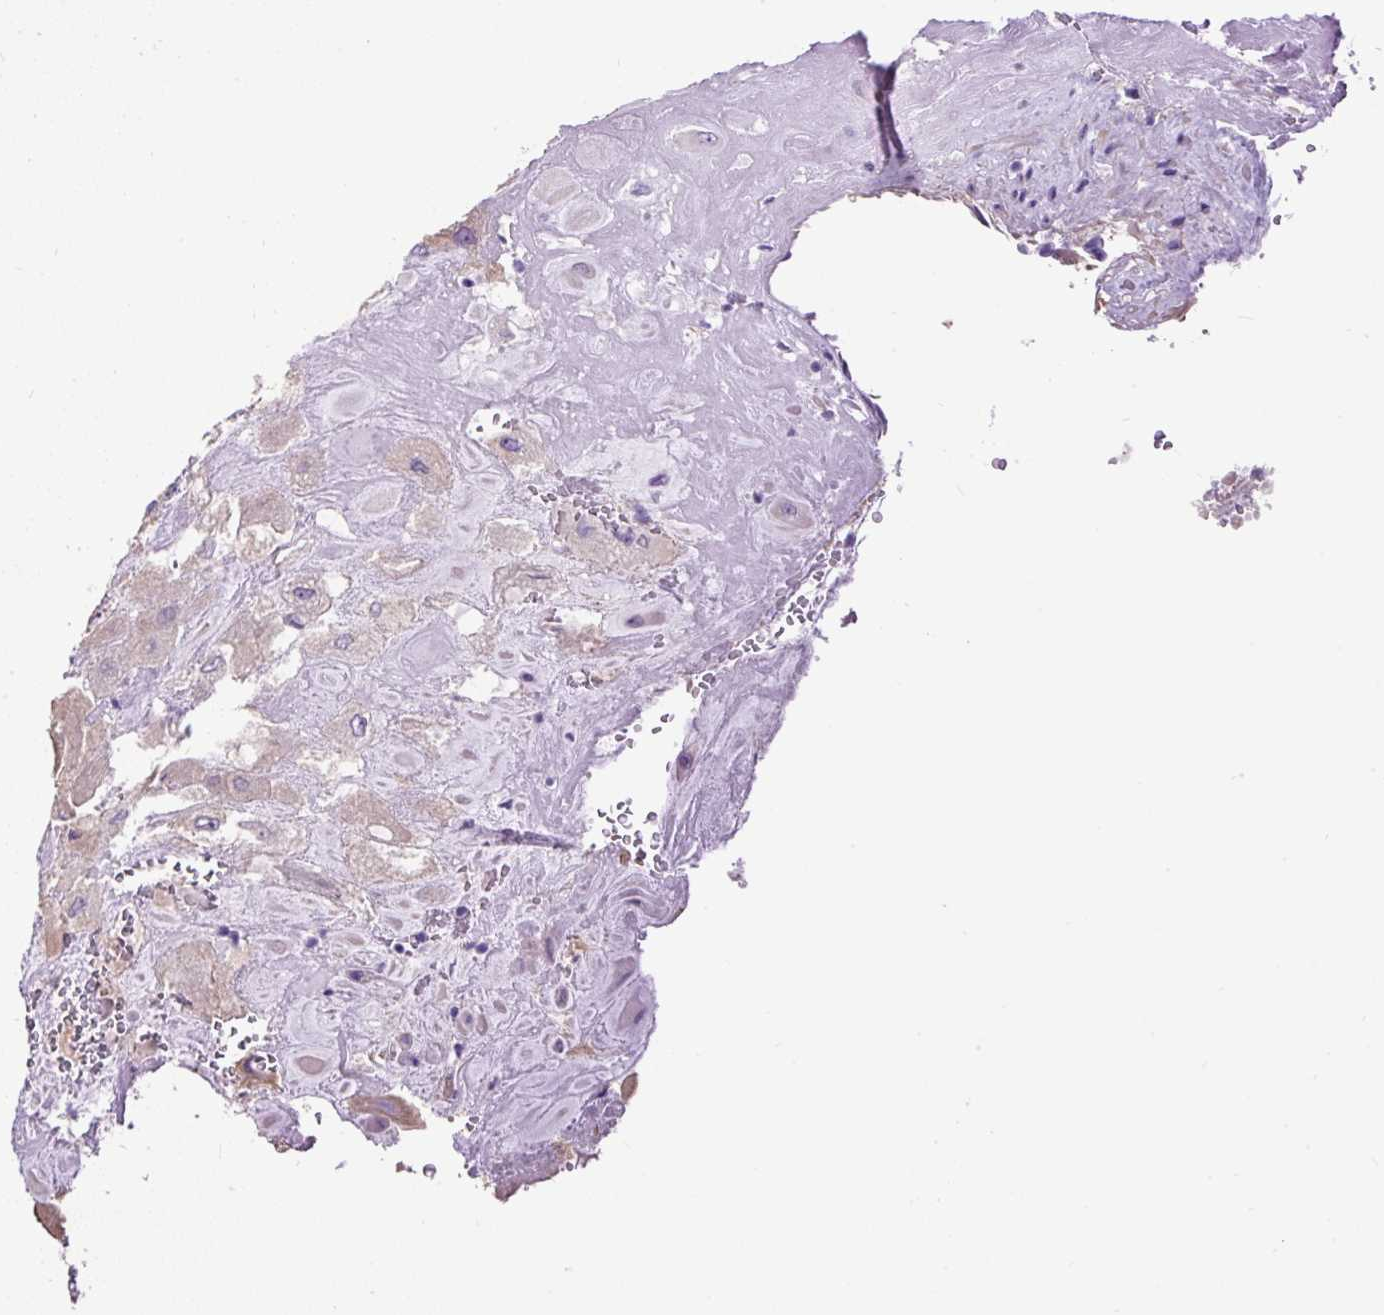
{"staining": {"intensity": "weak", "quantity": "<25%", "location": "cytoplasmic/membranous"}, "tissue": "placenta", "cell_type": "Decidual cells", "image_type": "normal", "snomed": [{"axis": "morphology", "description": "Normal tissue, NOS"}, {"axis": "topography", "description": "Placenta"}], "caption": "Immunohistochemical staining of unremarkable human placenta demonstrates no significant positivity in decidual cells. Brightfield microscopy of immunohistochemistry (IHC) stained with DAB (brown) and hematoxylin (blue), captured at high magnification.", "gene": "PDIA2", "patient": {"sex": "female", "age": 32}}